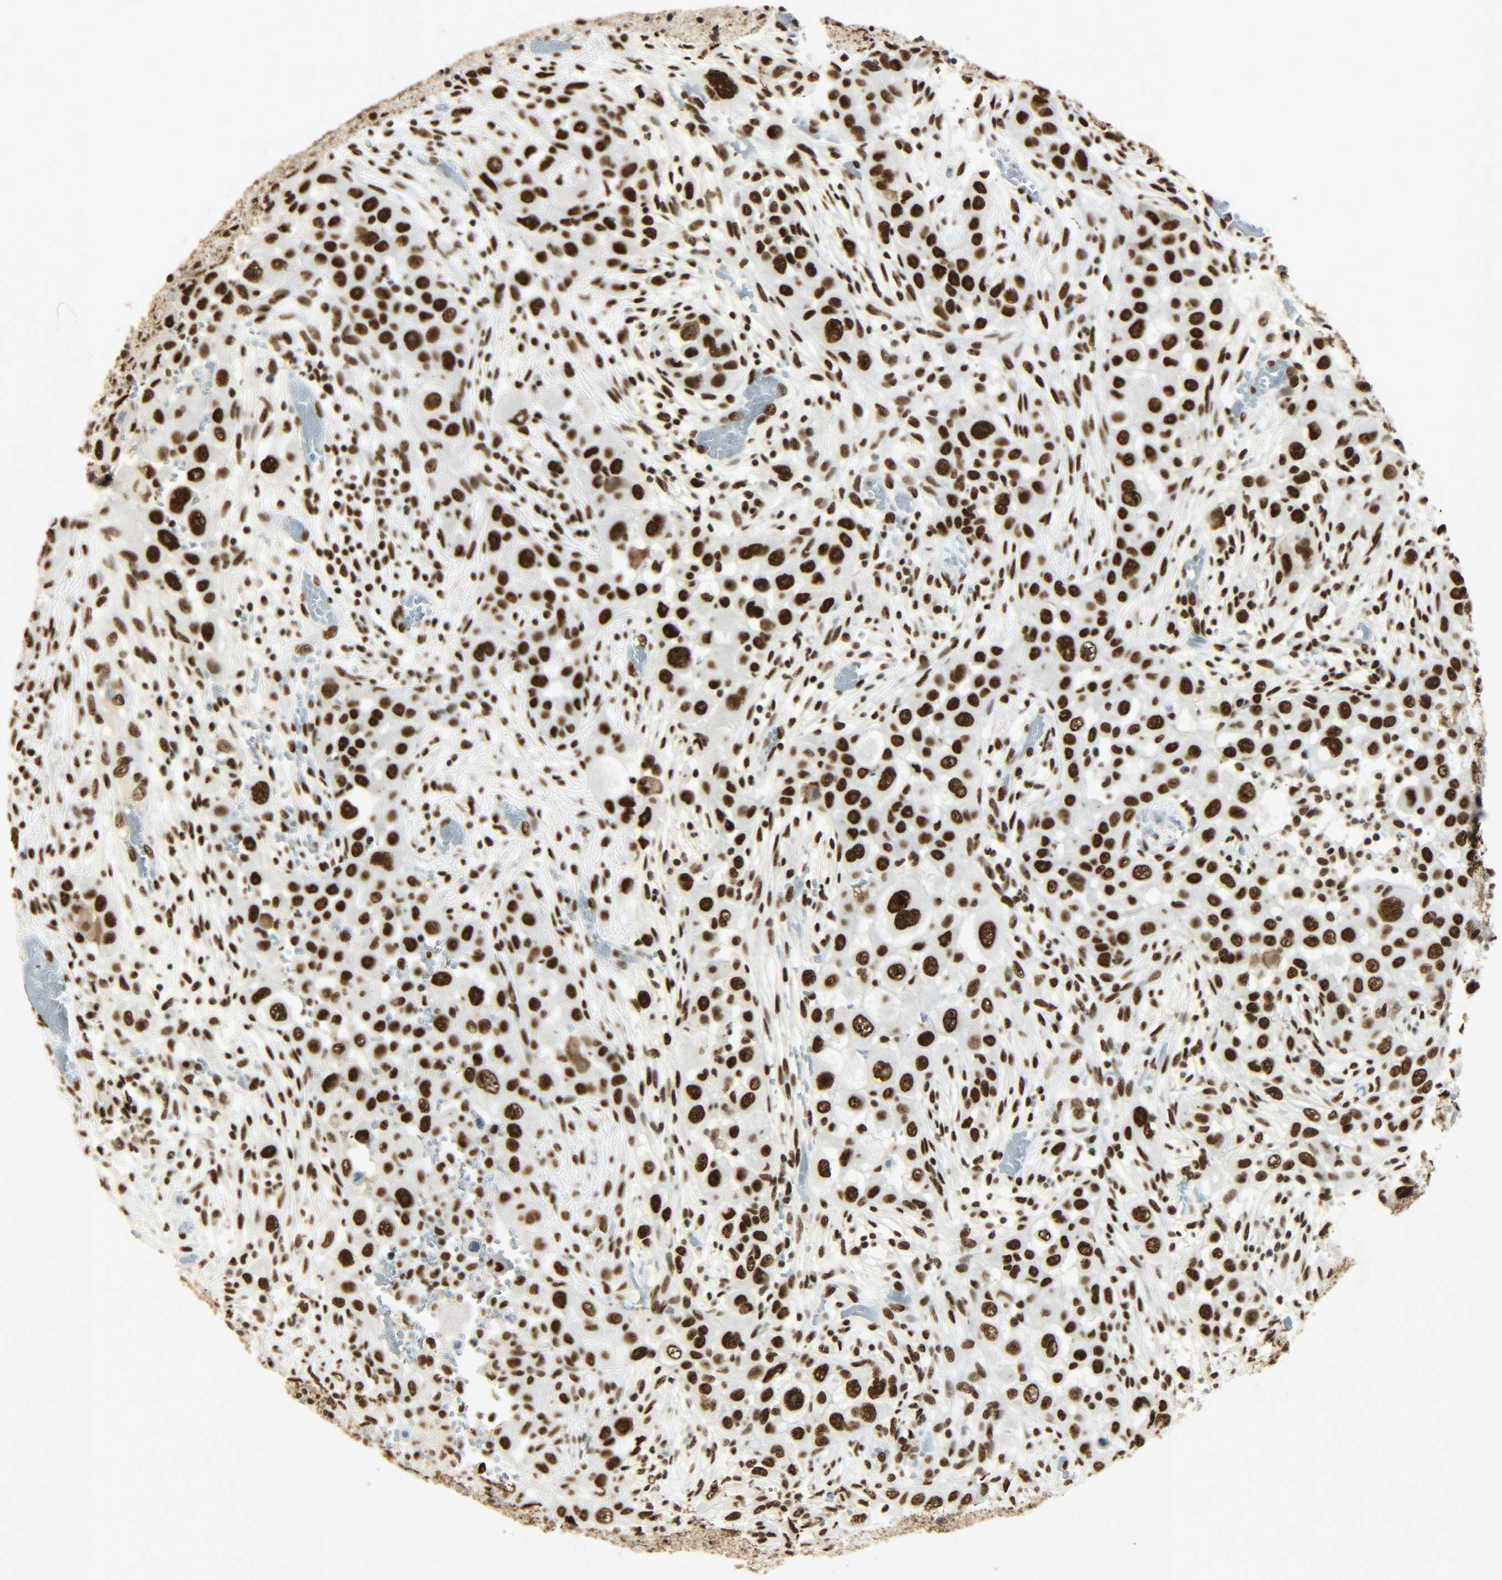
{"staining": {"intensity": "strong", "quantity": ">75%", "location": "nuclear"}, "tissue": "head and neck cancer", "cell_type": "Tumor cells", "image_type": "cancer", "snomed": [{"axis": "morphology", "description": "Carcinoma, NOS"}, {"axis": "topography", "description": "Head-Neck"}], "caption": "An image showing strong nuclear staining in about >75% of tumor cells in head and neck cancer (carcinoma), as visualized by brown immunohistochemical staining.", "gene": "KHDRBS1", "patient": {"sex": "male", "age": 87}}